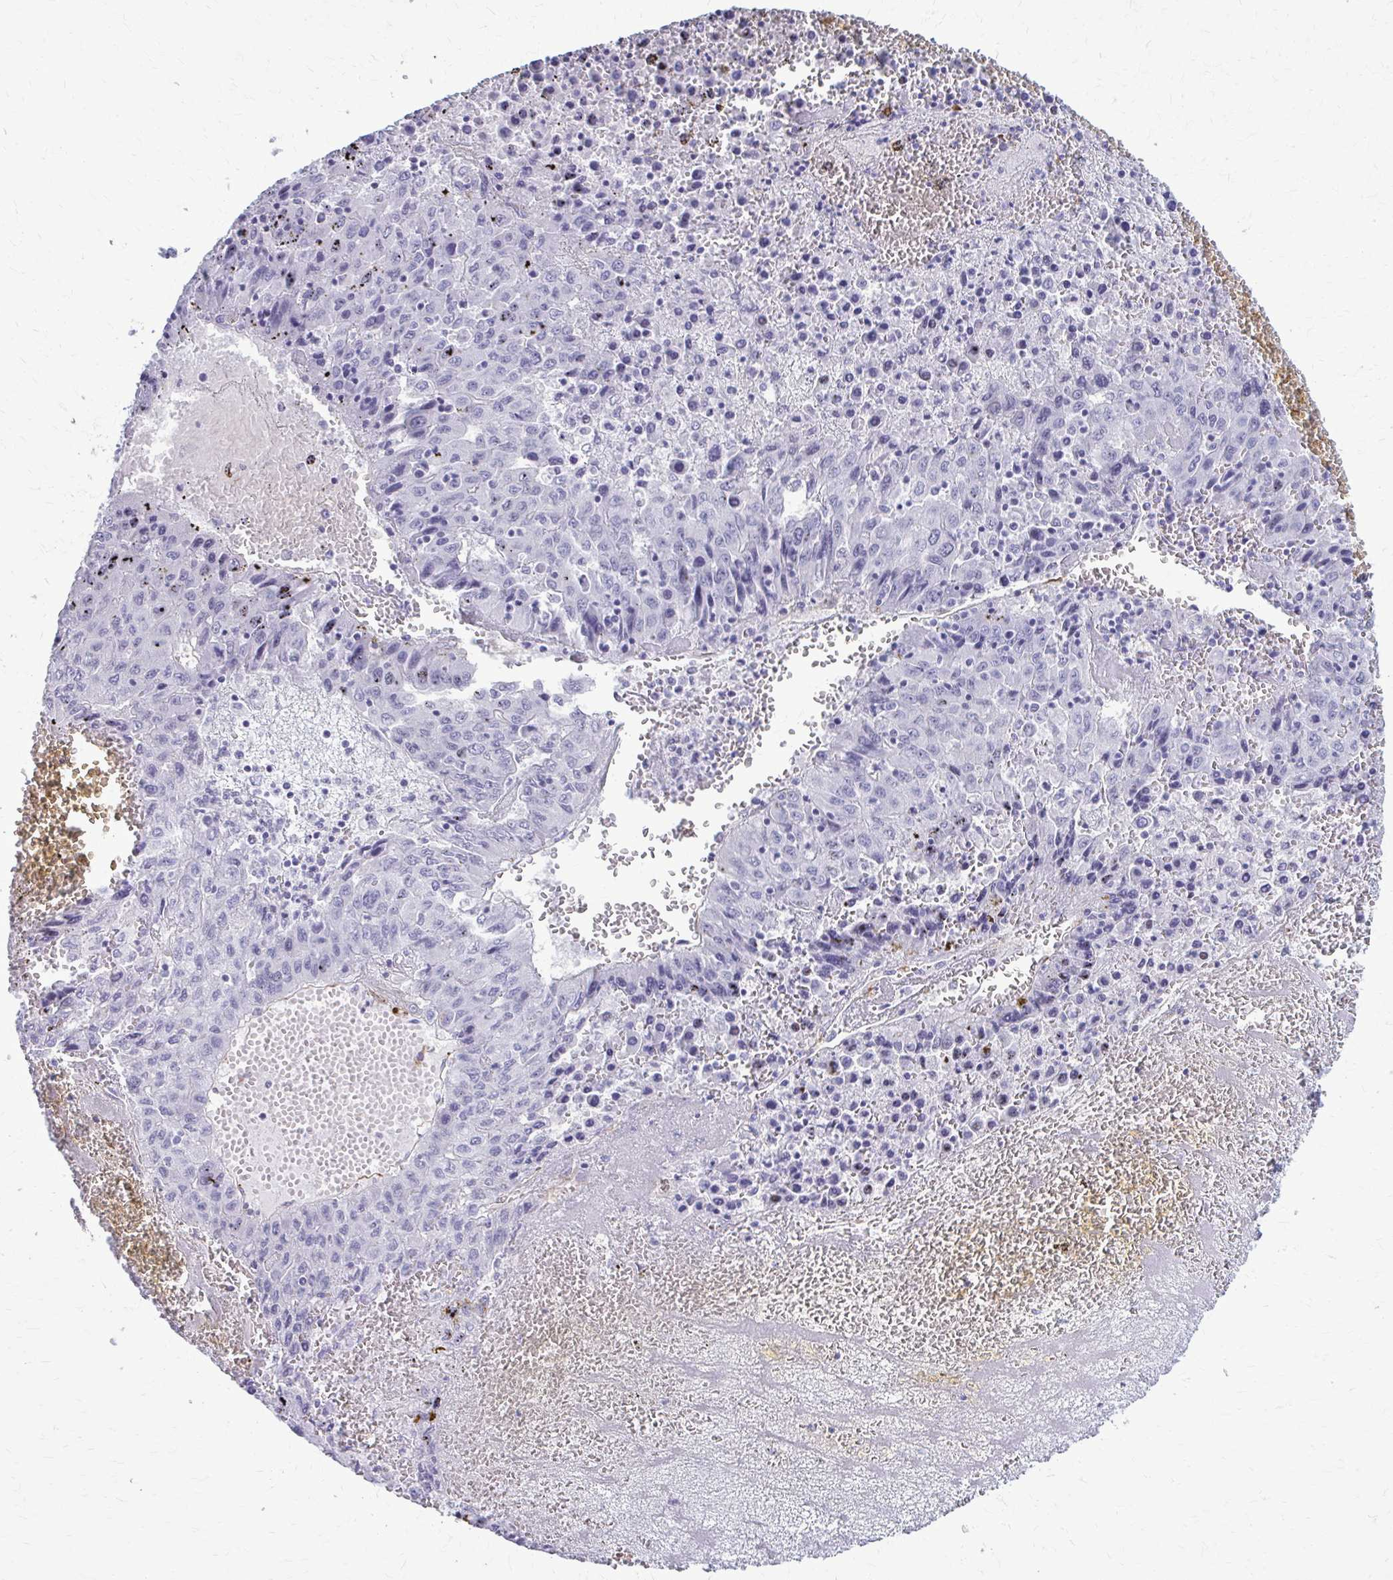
{"staining": {"intensity": "negative", "quantity": "none", "location": "none"}, "tissue": "liver cancer", "cell_type": "Tumor cells", "image_type": "cancer", "snomed": [{"axis": "morphology", "description": "Carcinoma, Hepatocellular, NOS"}, {"axis": "topography", "description": "Liver"}], "caption": "High magnification brightfield microscopy of liver cancer stained with DAB (3,3'-diaminobenzidine) (brown) and counterstained with hematoxylin (blue): tumor cells show no significant positivity. Nuclei are stained in blue.", "gene": "CASQ2", "patient": {"sex": "female", "age": 53}}